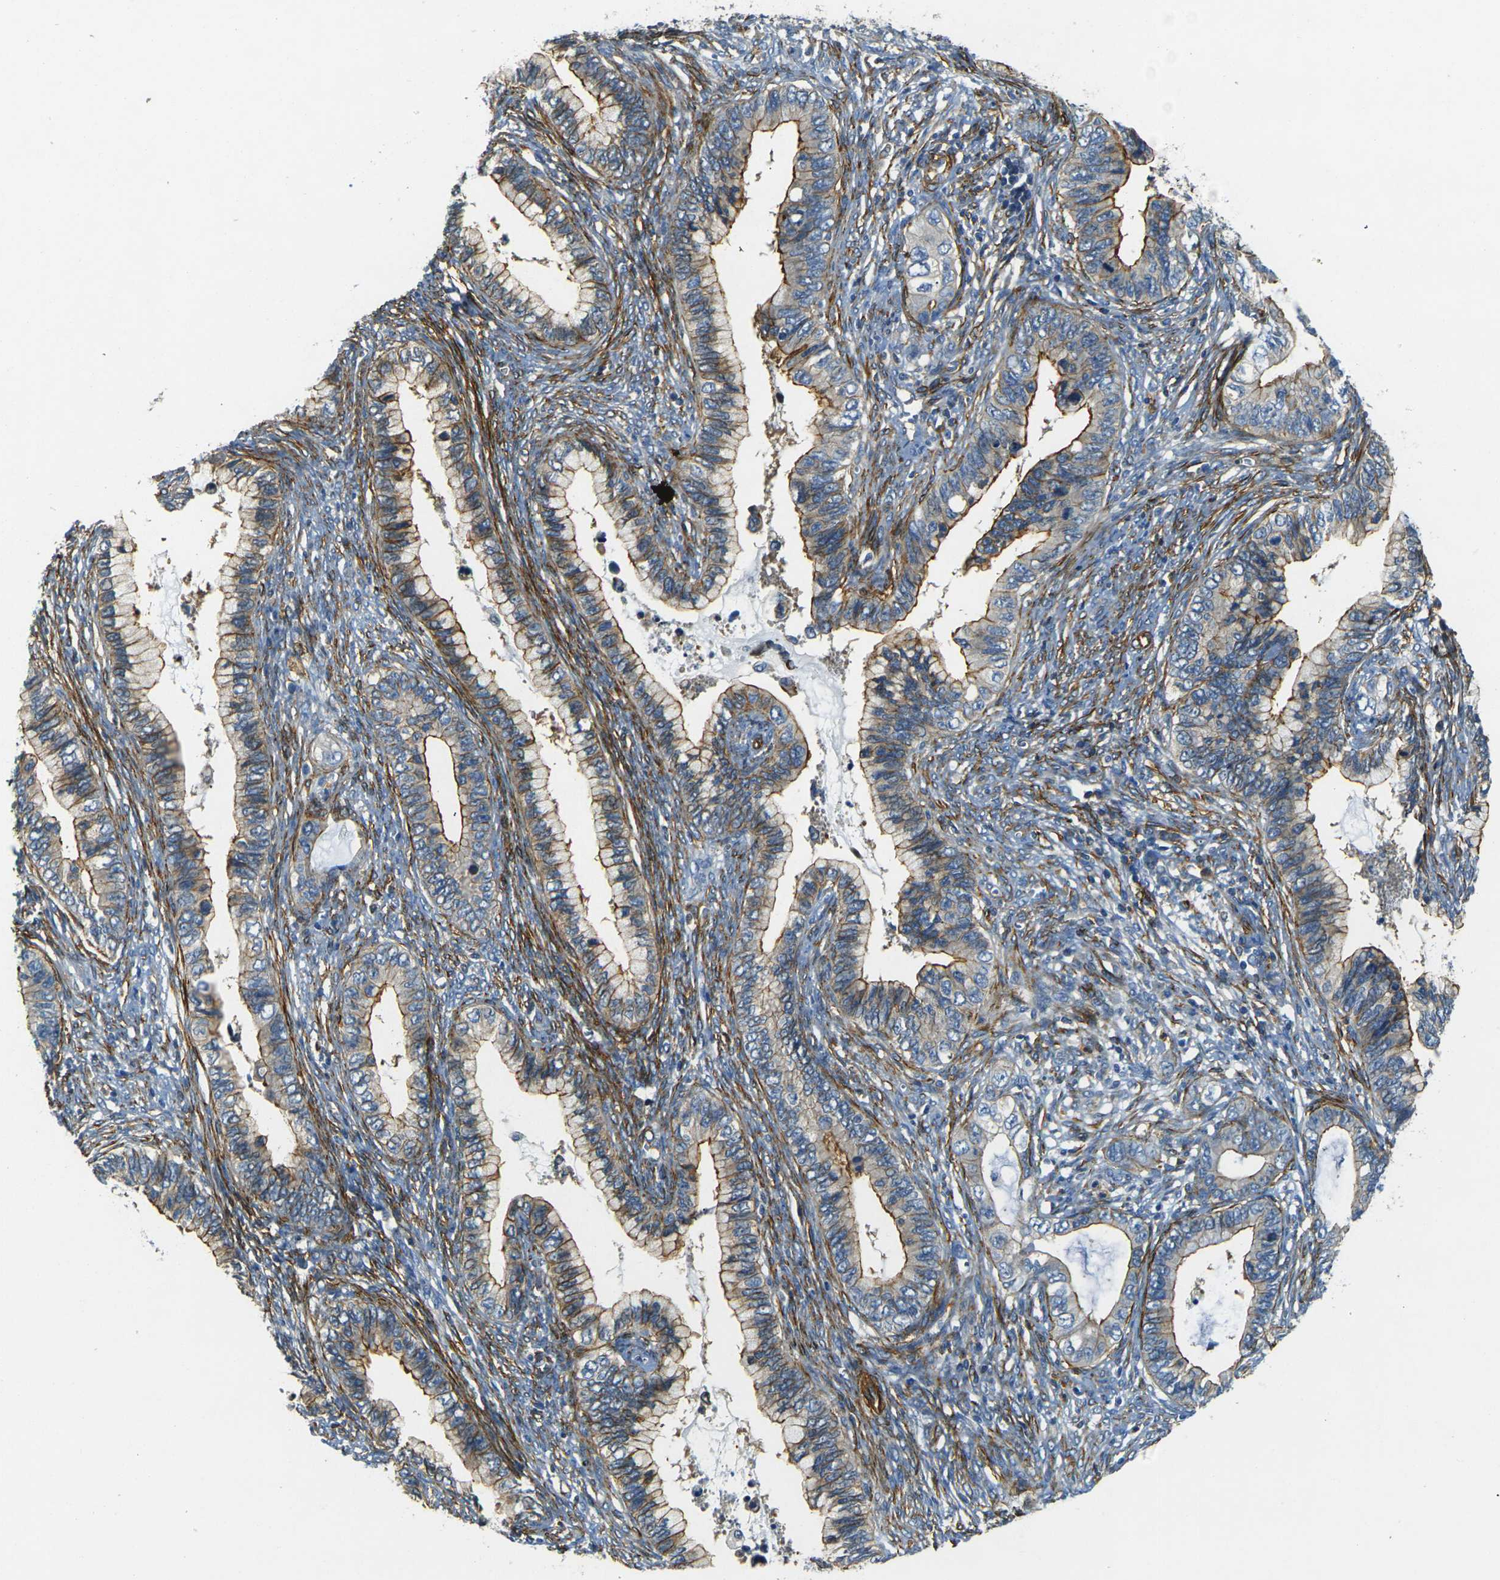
{"staining": {"intensity": "moderate", "quantity": "25%-75%", "location": "cytoplasmic/membranous"}, "tissue": "cervical cancer", "cell_type": "Tumor cells", "image_type": "cancer", "snomed": [{"axis": "morphology", "description": "Adenocarcinoma, NOS"}, {"axis": "topography", "description": "Cervix"}], "caption": "Immunohistochemical staining of cervical adenocarcinoma displays moderate cytoplasmic/membranous protein expression in approximately 25%-75% of tumor cells.", "gene": "EPHA7", "patient": {"sex": "female", "age": 44}}